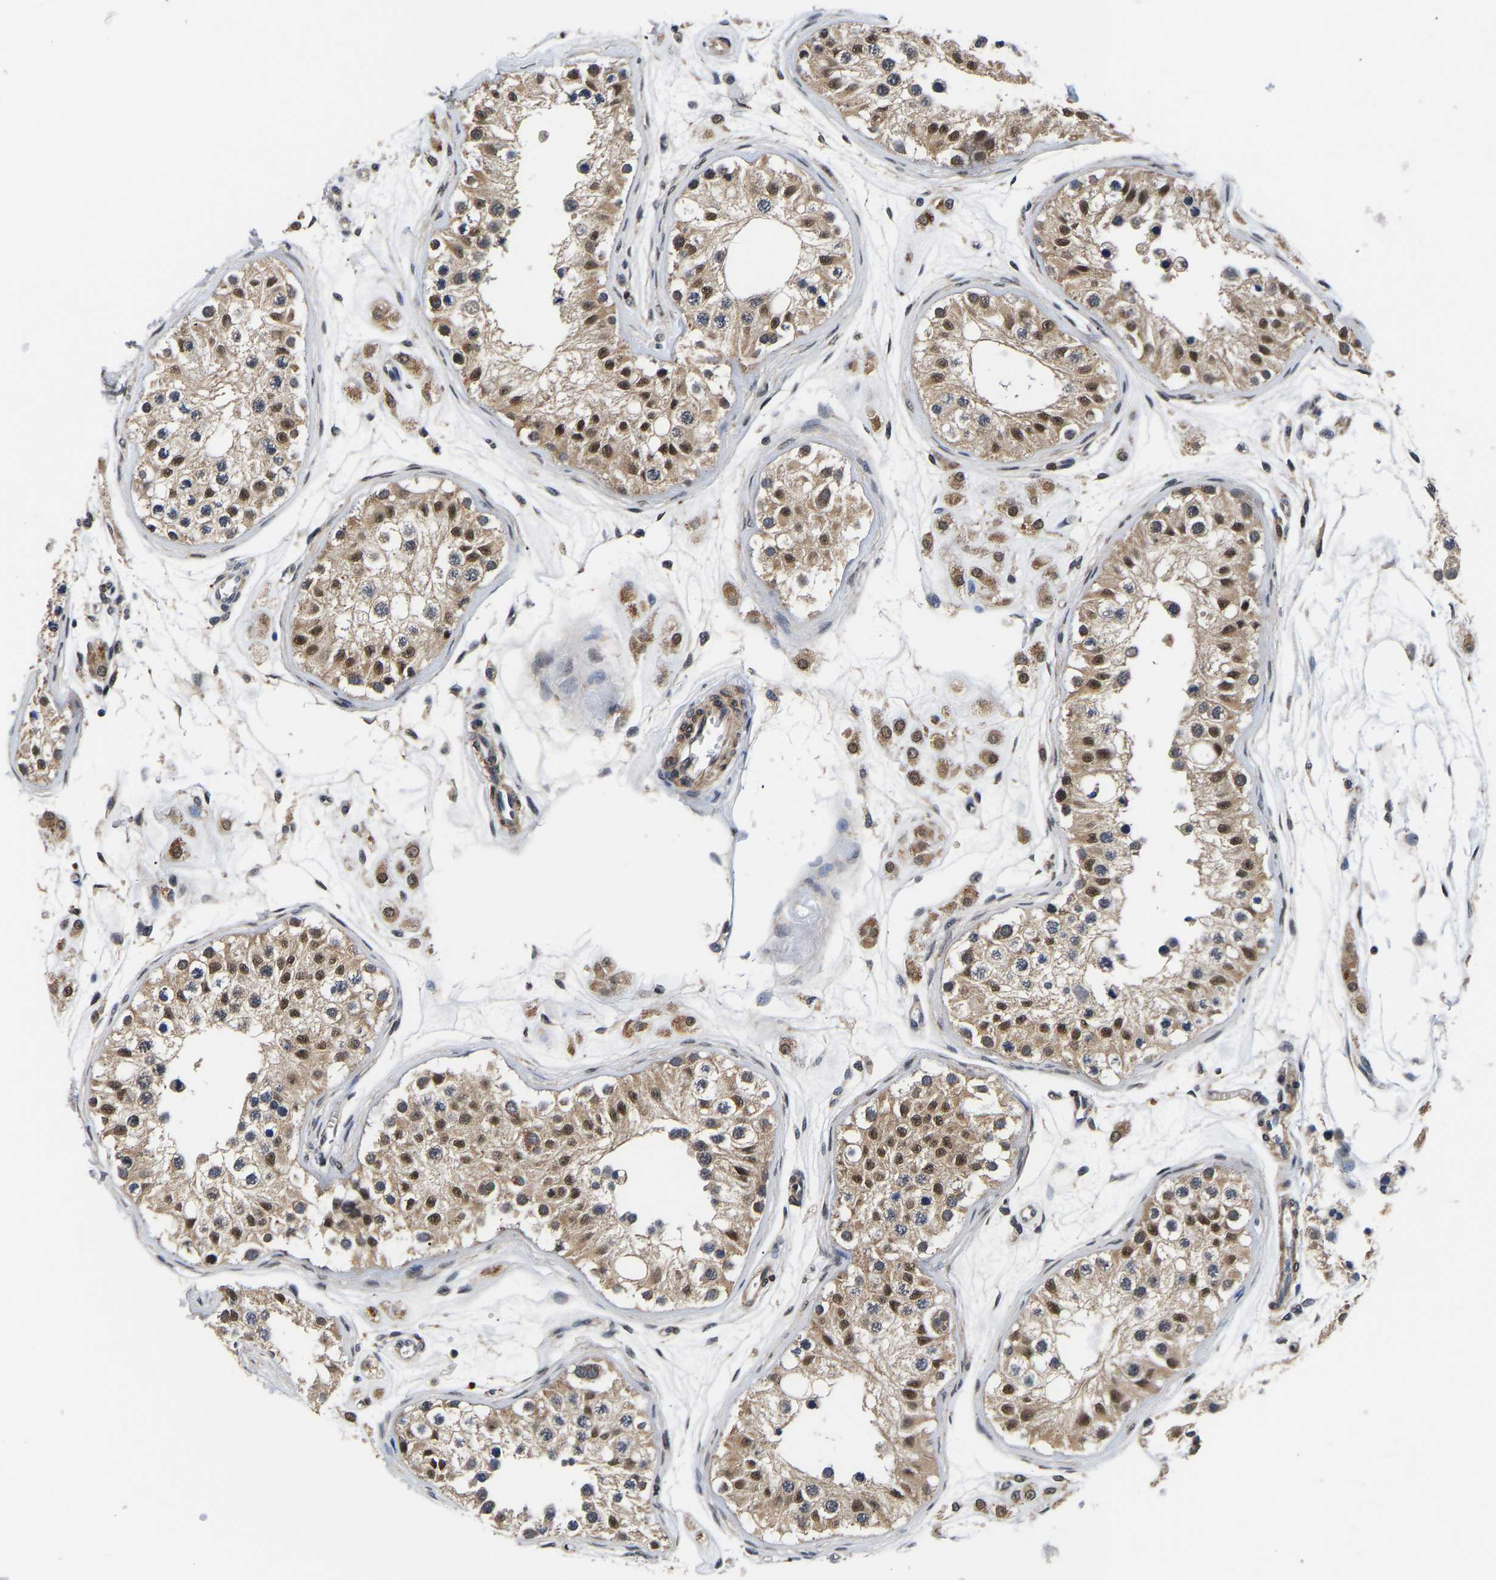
{"staining": {"intensity": "moderate", "quantity": ">75%", "location": "cytoplasmic/membranous,nuclear"}, "tissue": "testis", "cell_type": "Cells in seminiferous ducts", "image_type": "normal", "snomed": [{"axis": "morphology", "description": "Normal tissue, NOS"}, {"axis": "morphology", "description": "Adenocarcinoma, metastatic, NOS"}, {"axis": "topography", "description": "Testis"}], "caption": "This photomicrograph demonstrates immunohistochemistry (IHC) staining of unremarkable human testis, with medium moderate cytoplasmic/membranous,nuclear staining in about >75% of cells in seminiferous ducts.", "gene": "METTL16", "patient": {"sex": "male", "age": 26}}